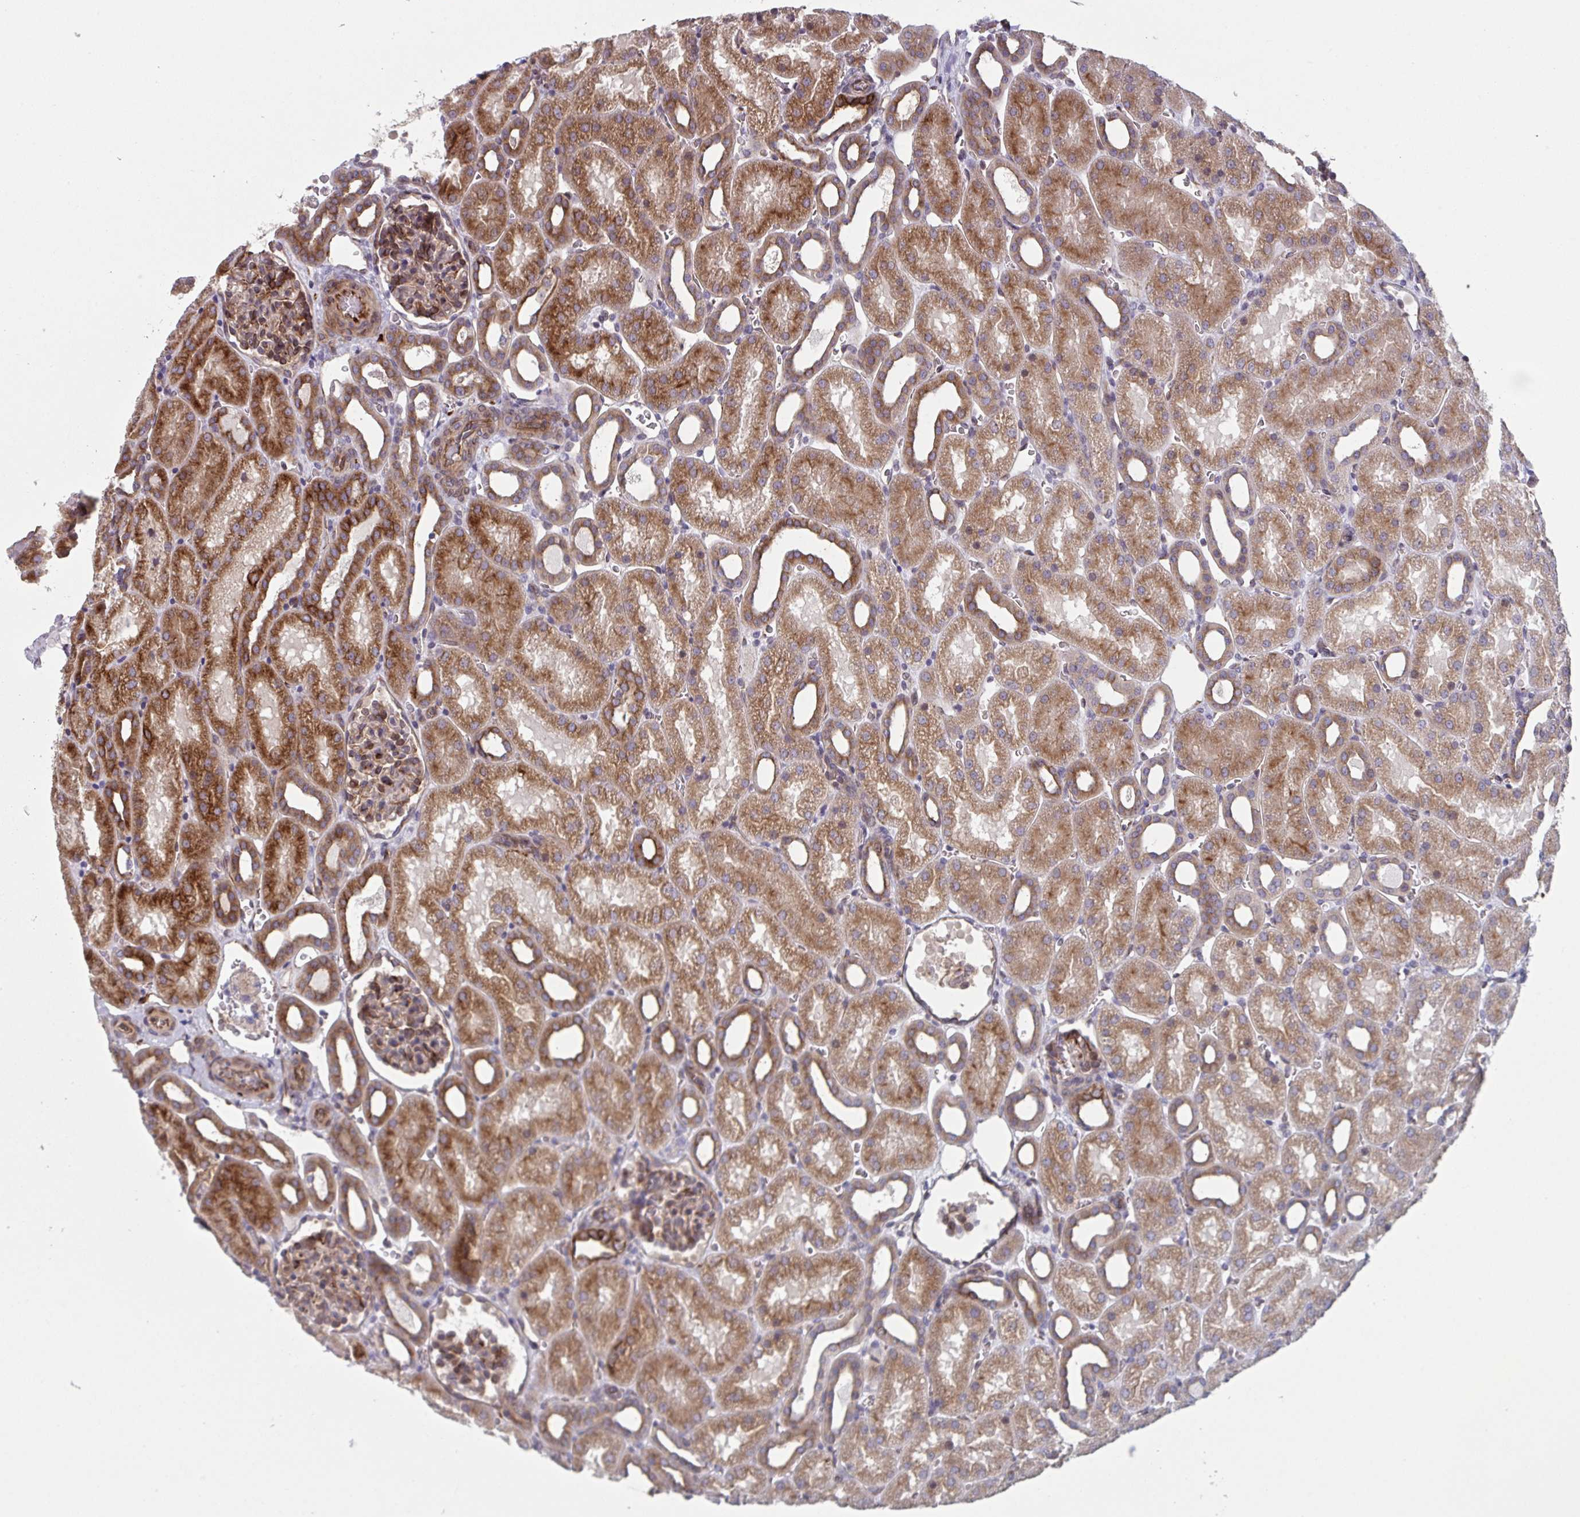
{"staining": {"intensity": "strong", "quantity": "<25%", "location": "cytoplasmic/membranous"}, "tissue": "kidney", "cell_type": "Cells in glomeruli", "image_type": "normal", "snomed": [{"axis": "morphology", "description": "Normal tissue, NOS"}, {"axis": "topography", "description": "Kidney"}], "caption": "This image exhibits benign kidney stained with immunohistochemistry (IHC) to label a protein in brown. The cytoplasmic/membranous of cells in glomeruli show strong positivity for the protein. Nuclei are counter-stained blue.", "gene": "TNFSF10", "patient": {"sex": "male", "age": 2}}